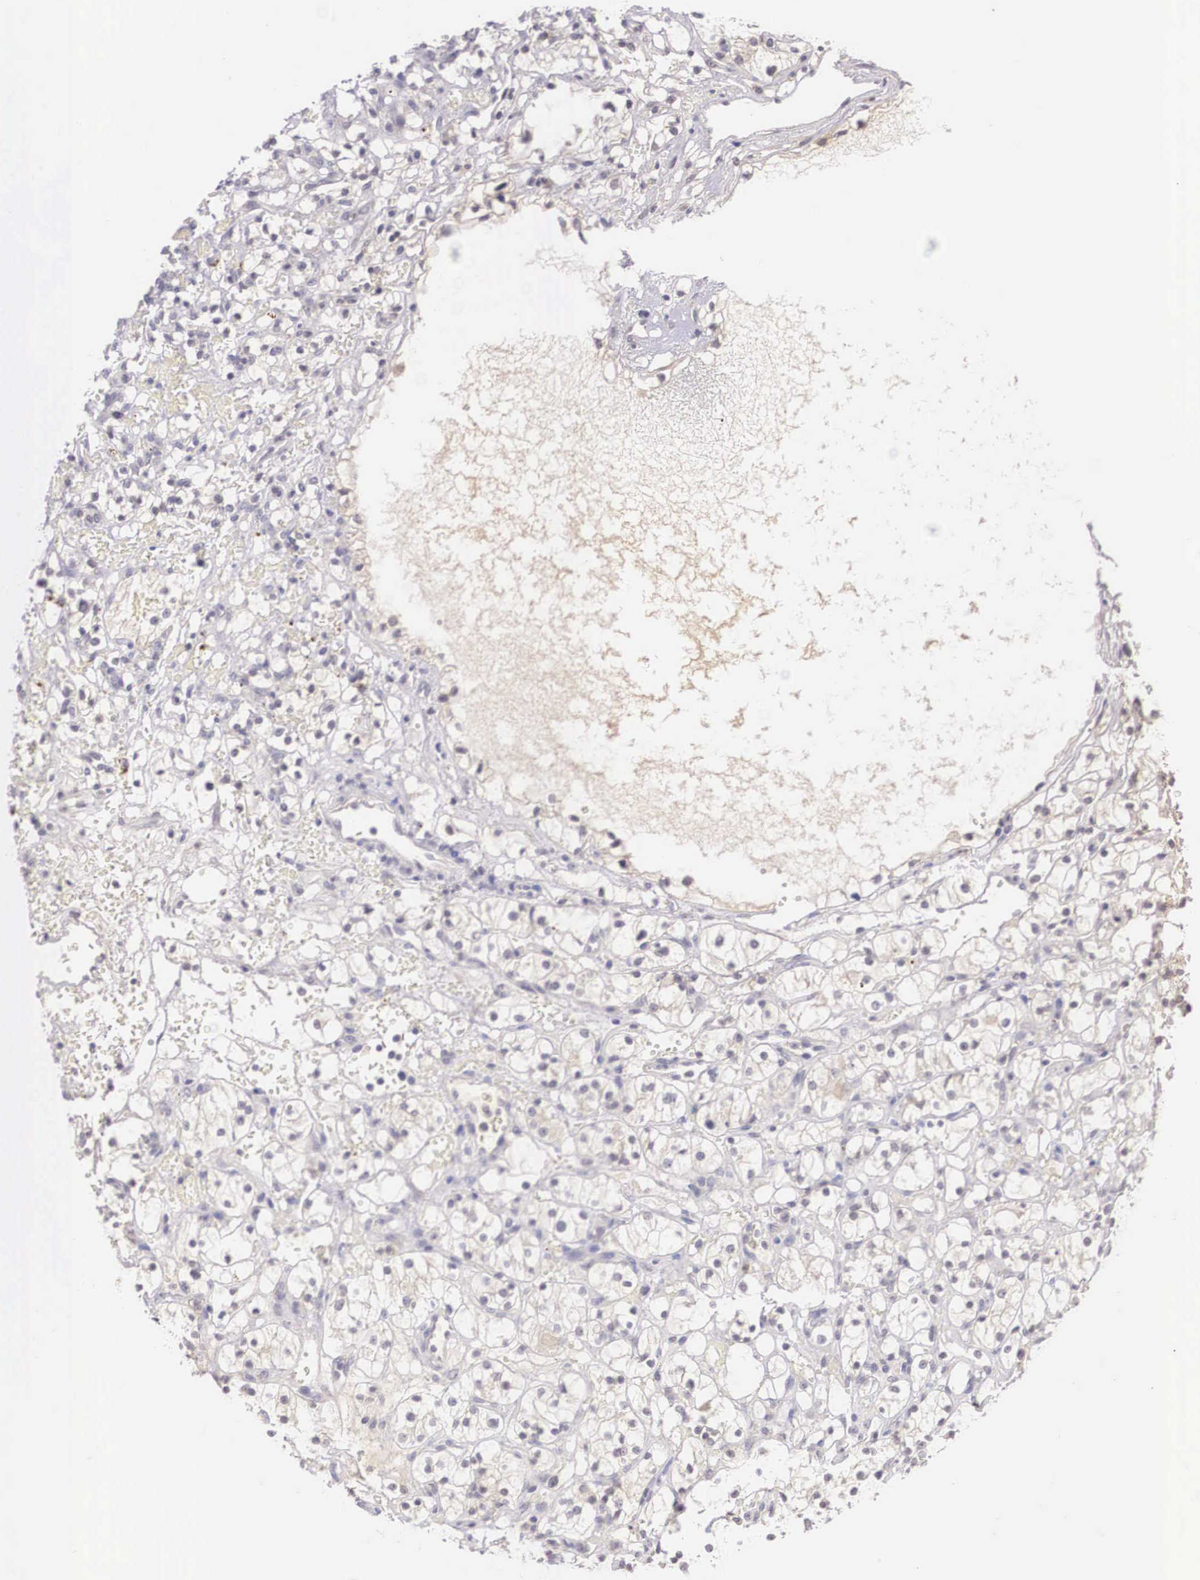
{"staining": {"intensity": "negative", "quantity": "none", "location": "none"}, "tissue": "renal cancer", "cell_type": "Tumor cells", "image_type": "cancer", "snomed": [{"axis": "morphology", "description": "Adenocarcinoma, NOS"}, {"axis": "topography", "description": "Kidney"}], "caption": "Renal cancer (adenocarcinoma) was stained to show a protein in brown. There is no significant staining in tumor cells.", "gene": "BCL6", "patient": {"sex": "female", "age": 60}}